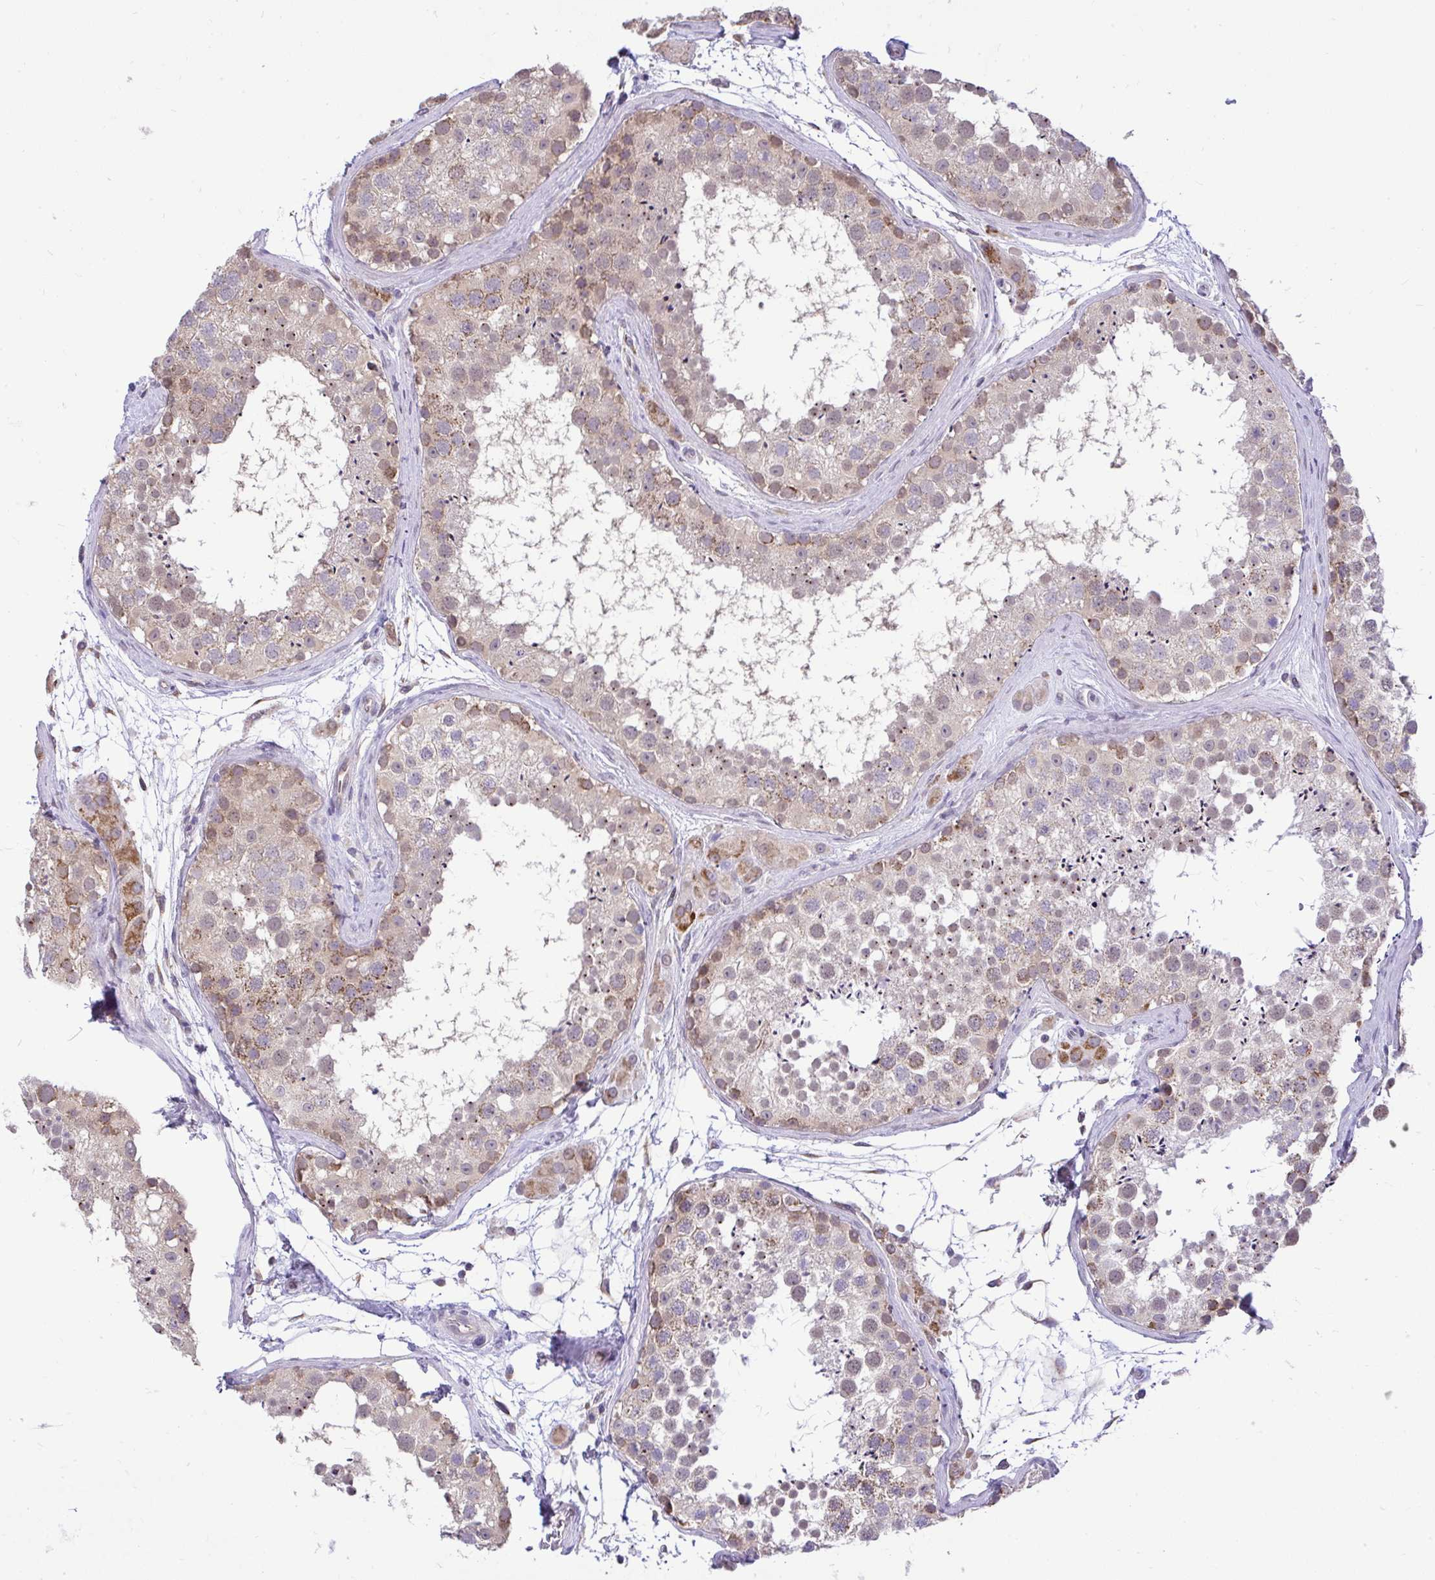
{"staining": {"intensity": "weak", "quantity": "25%-75%", "location": "cytoplasmic/membranous"}, "tissue": "testis", "cell_type": "Cells in seminiferous ducts", "image_type": "normal", "snomed": [{"axis": "morphology", "description": "Normal tissue, NOS"}, {"axis": "topography", "description": "Testis"}], "caption": "A high-resolution micrograph shows IHC staining of normal testis, which shows weak cytoplasmic/membranous expression in approximately 25%-75% of cells in seminiferous ducts.", "gene": "PYCR2", "patient": {"sex": "male", "age": 41}}